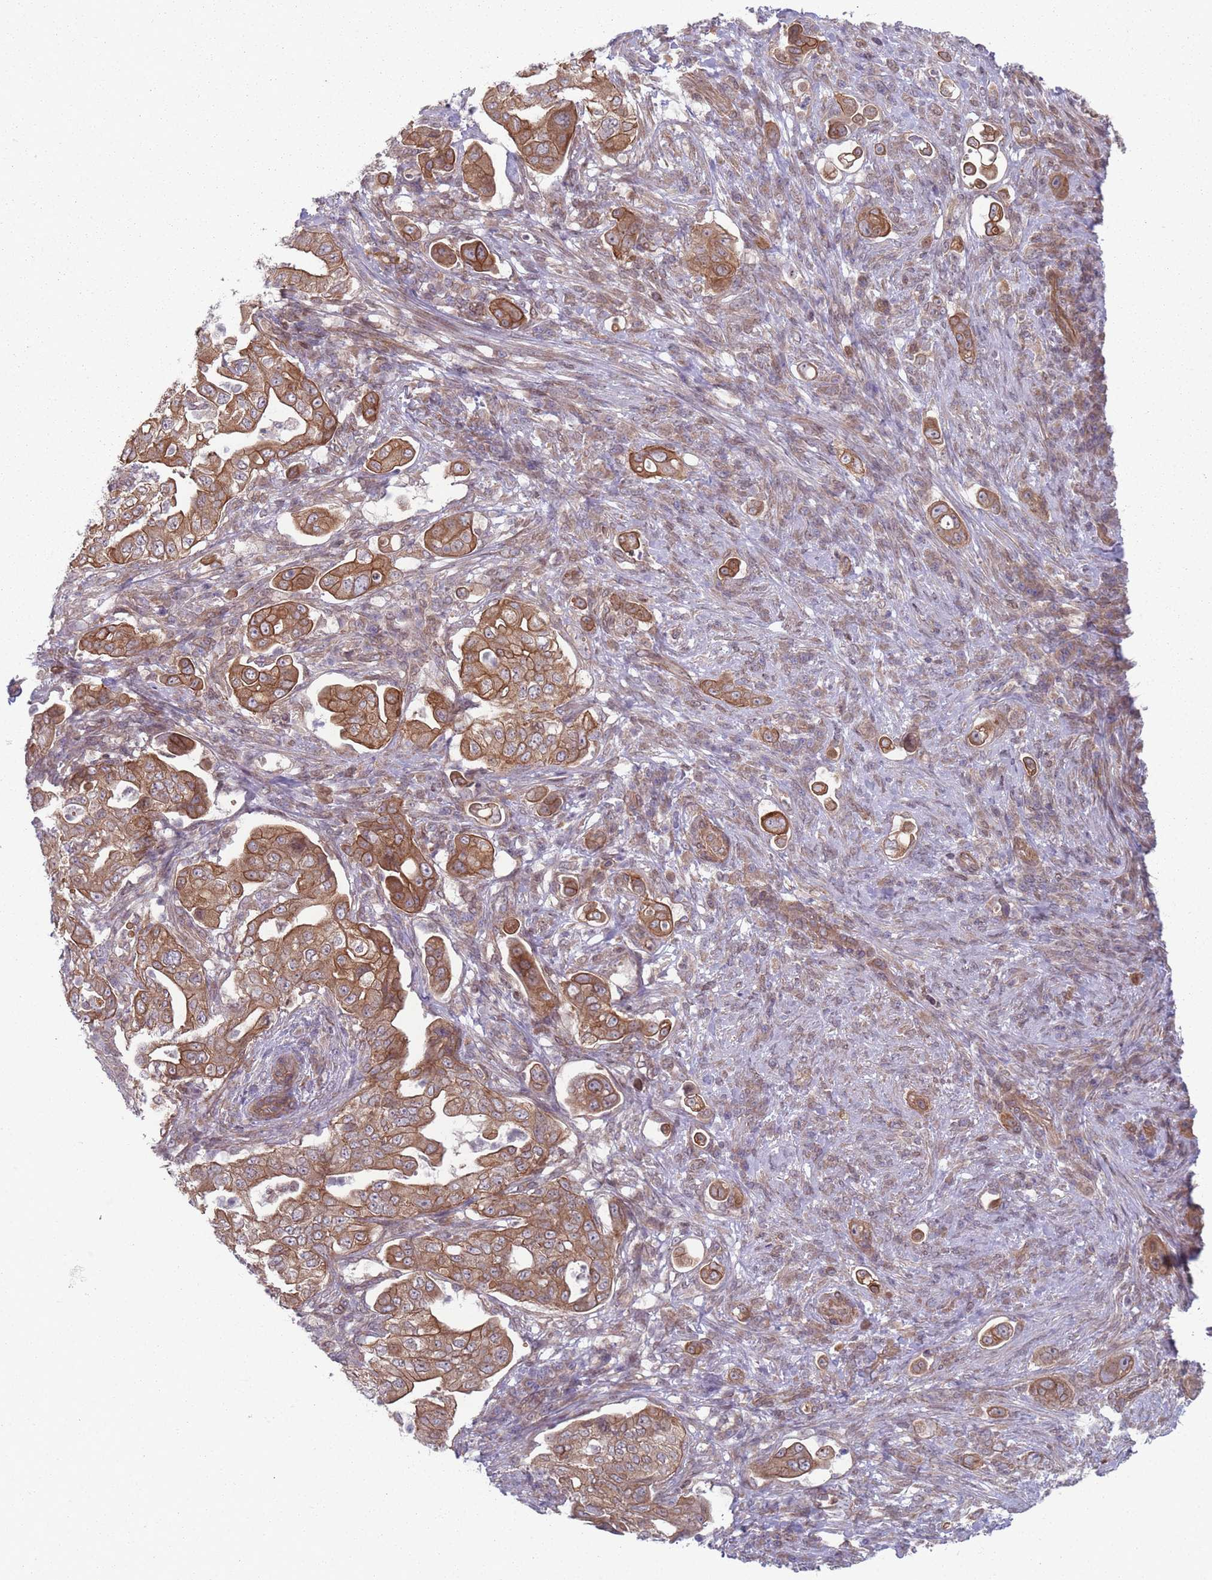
{"staining": {"intensity": "moderate", "quantity": ">75%", "location": "cytoplasmic/membranous"}, "tissue": "pancreatic cancer", "cell_type": "Tumor cells", "image_type": "cancer", "snomed": [{"axis": "morphology", "description": "Normal tissue, NOS"}, {"axis": "morphology", "description": "Adenocarcinoma, NOS"}, {"axis": "topography", "description": "Lymph node"}, {"axis": "topography", "description": "Pancreas"}], "caption": "Brown immunohistochemical staining in human pancreatic adenocarcinoma exhibits moderate cytoplasmic/membranous expression in approximately >75% of tumor cells.", "gene": "VRK2", "patient": {"sex": "female", "age": 67}}